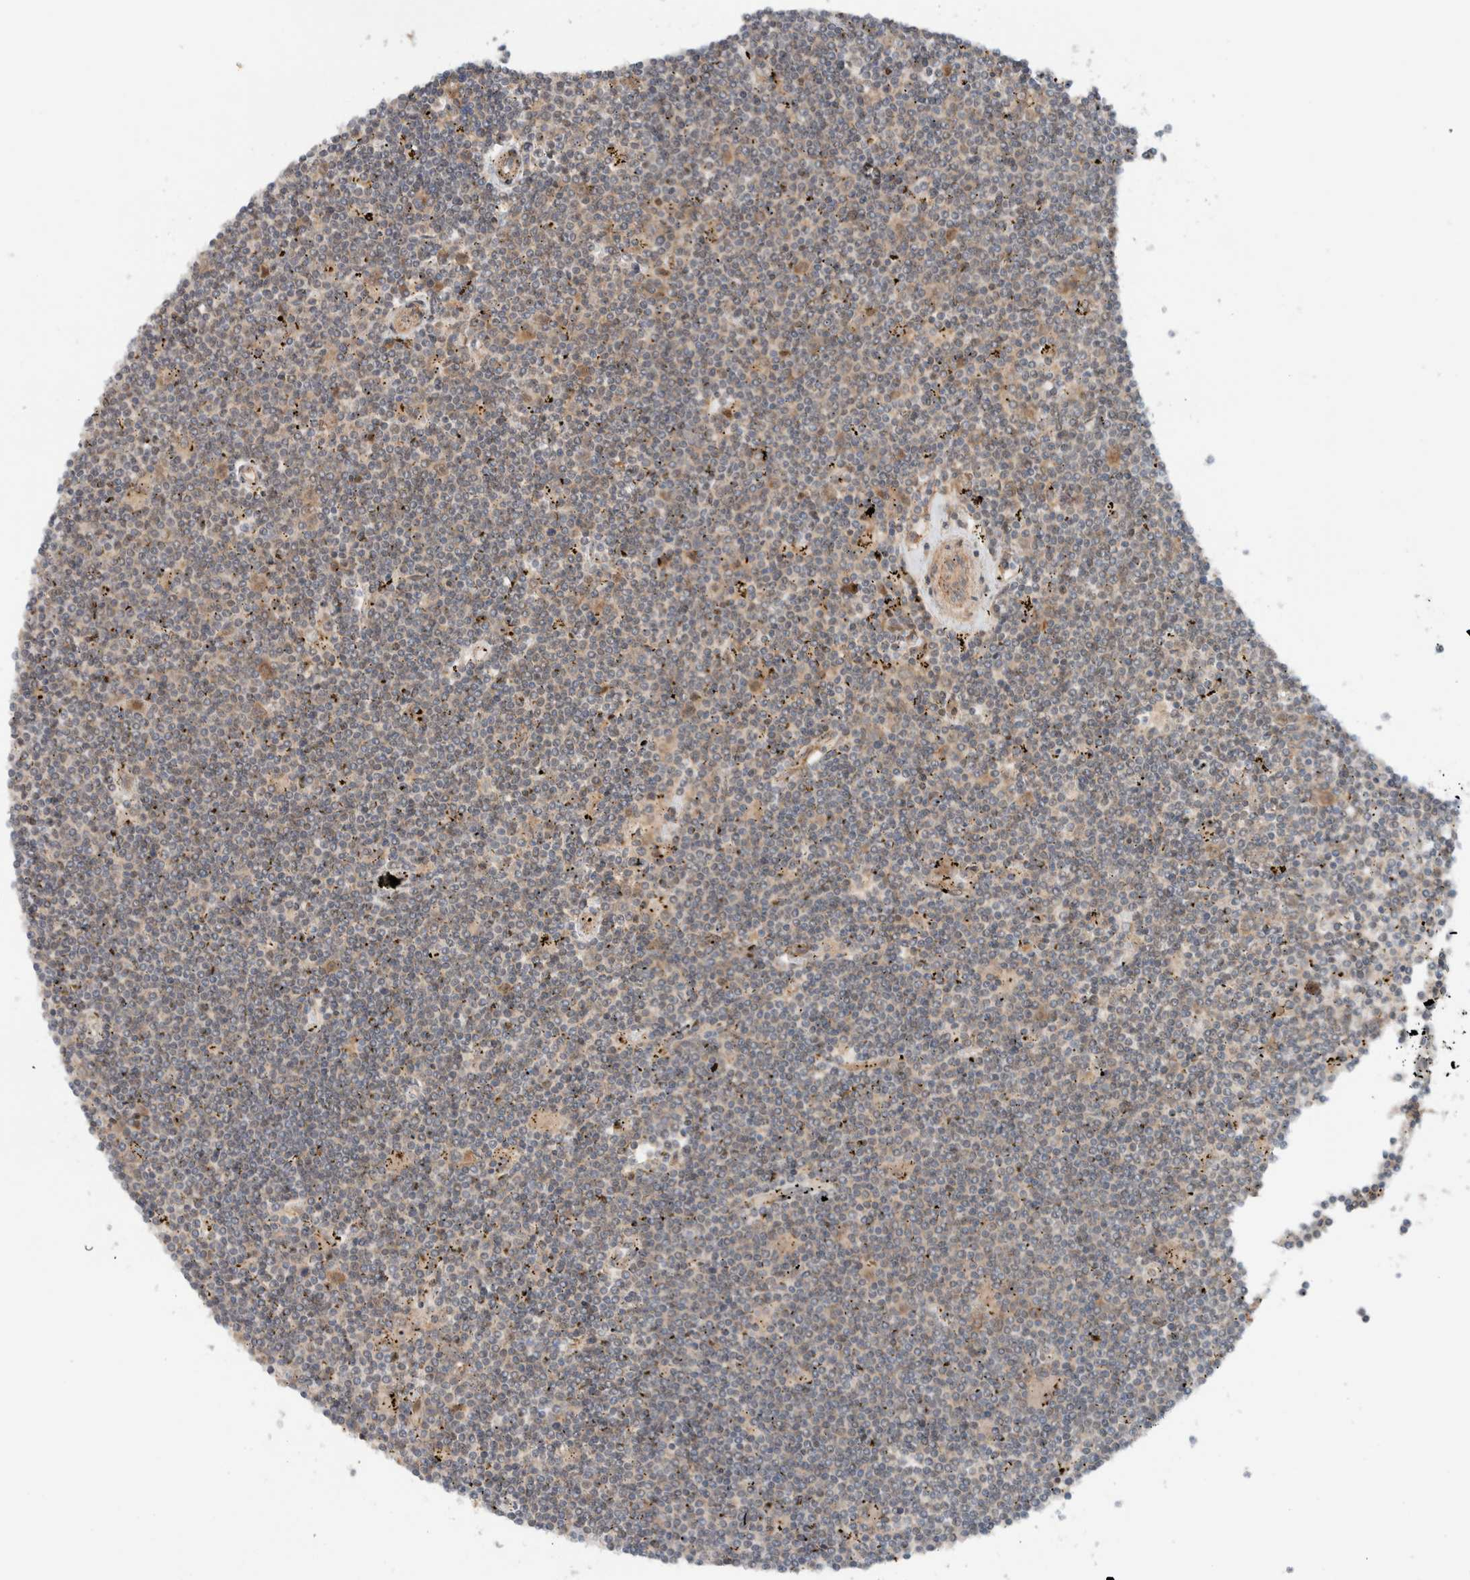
{"staining": {"intensity": "negative", "quantity": "none", "location": "none"}, "tissue": "lymphoma", "cell_type": "Tumor cells", "image_type": "cancer", "snomed": [{"axis": "morphology", "description": "Malignant lymphoma, non-Hodgkin's type, Low grade"}, {"axis": "topography", "description": "Spleen"}], "caption": "There is no significant staining in tumor cells of low-grade malignant lymphoma, non-Hodgkin's type.", "gene": "KLHL6", "patient": {"sex": "male", "age": 76}}